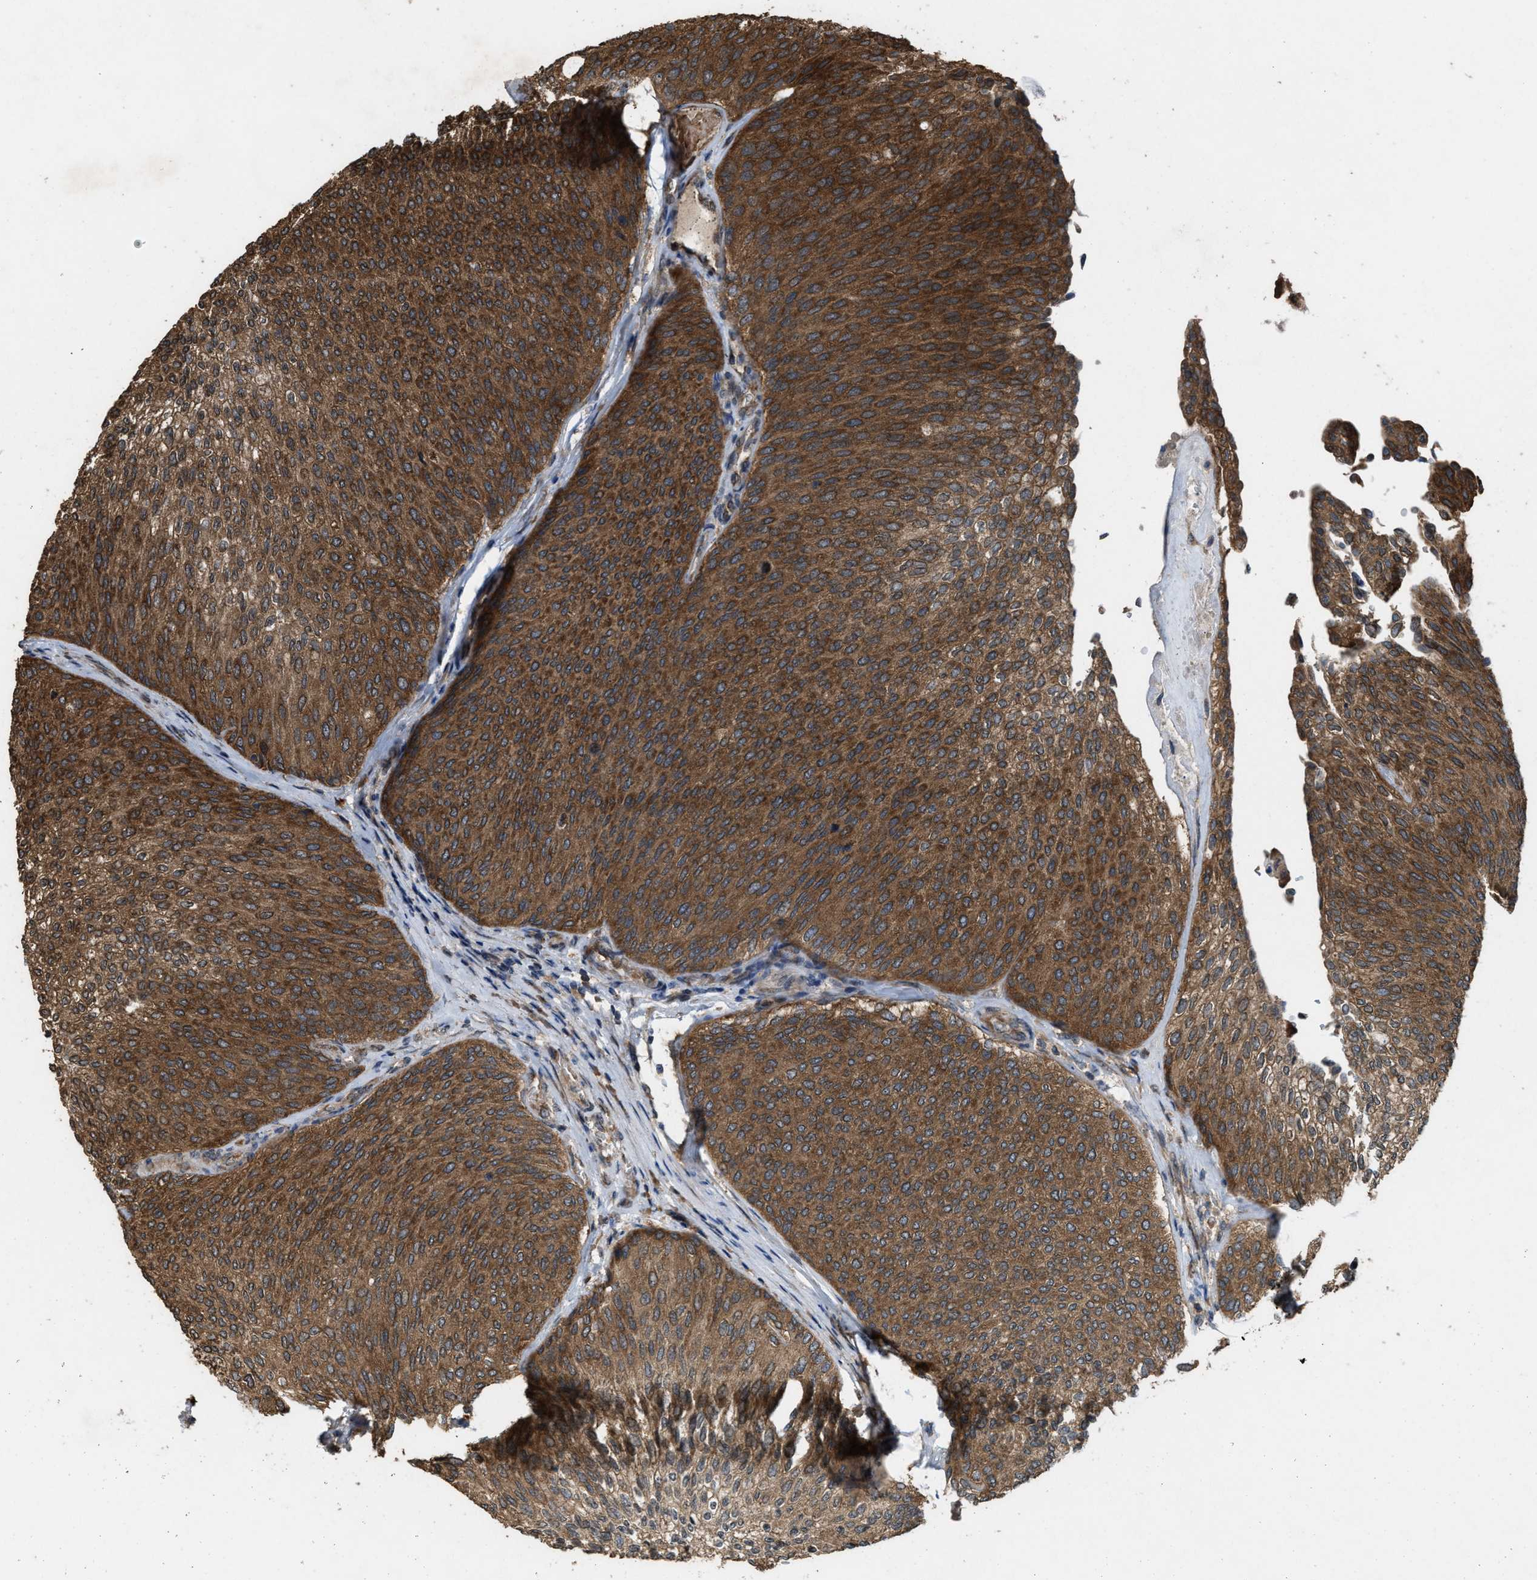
{"staining": {"intensity": "strong", "quantity": ">75%", "location": "cytoplasmic/membranous"}, "tissue": "urothelial cancer", "cell_type": "Tumor cells", "image_type": "cancer", "snomed": [{"axis": "morphology", "description": "Urothelial carcinoma, Low grade"}, {"axis": "topography", "description": "Urinary bladder"}], "caption": "Strong cytoplasmic/membranous staining for a protein is present in about >75% of tumor cells of urothelial cancer using immunohistochemistry (IHC).", "gene": "ARHGEF5", "patient": {"sex": "female", "age": 79}}